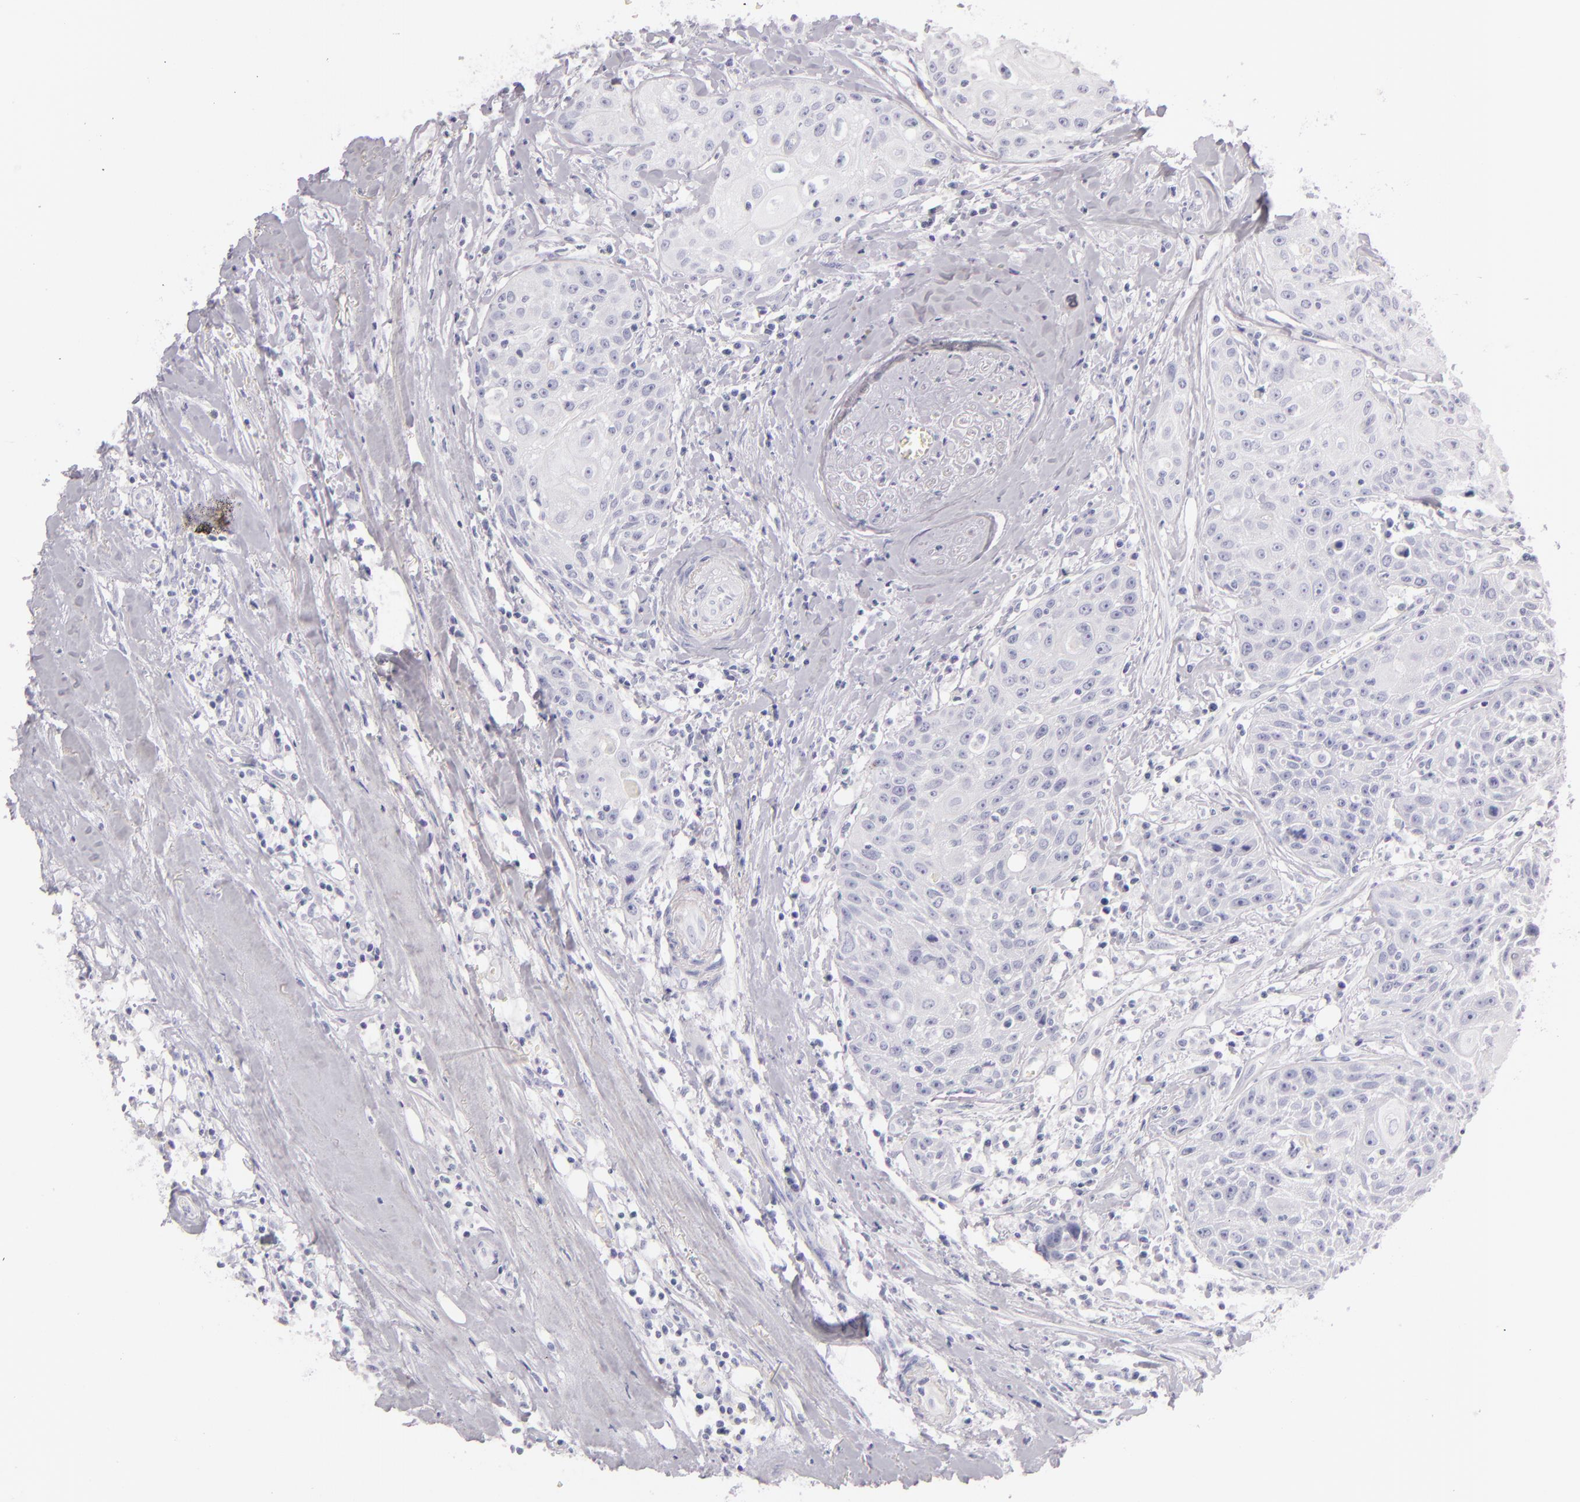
{"staining": {"intensity": "negative", "quantity": "none", "location": "none"}, "tissue": "head and neck cancer", "cell_type": "Tumor cells", "image_type": "cancer", "snomed": [{"axis": "morphology", "description": "Squamous cell carcinoma, NOS"}, {"axis": "topography", "description": "Oral tissue"}, {"axis": "topography", "description": "Head-Neck"}], "caption": "Human head and neck cancer stained for a protein using IHC reveals no staining in tumor cells.", "gene": "FABP1", "patient": {"sex": "female", "age": 82}}